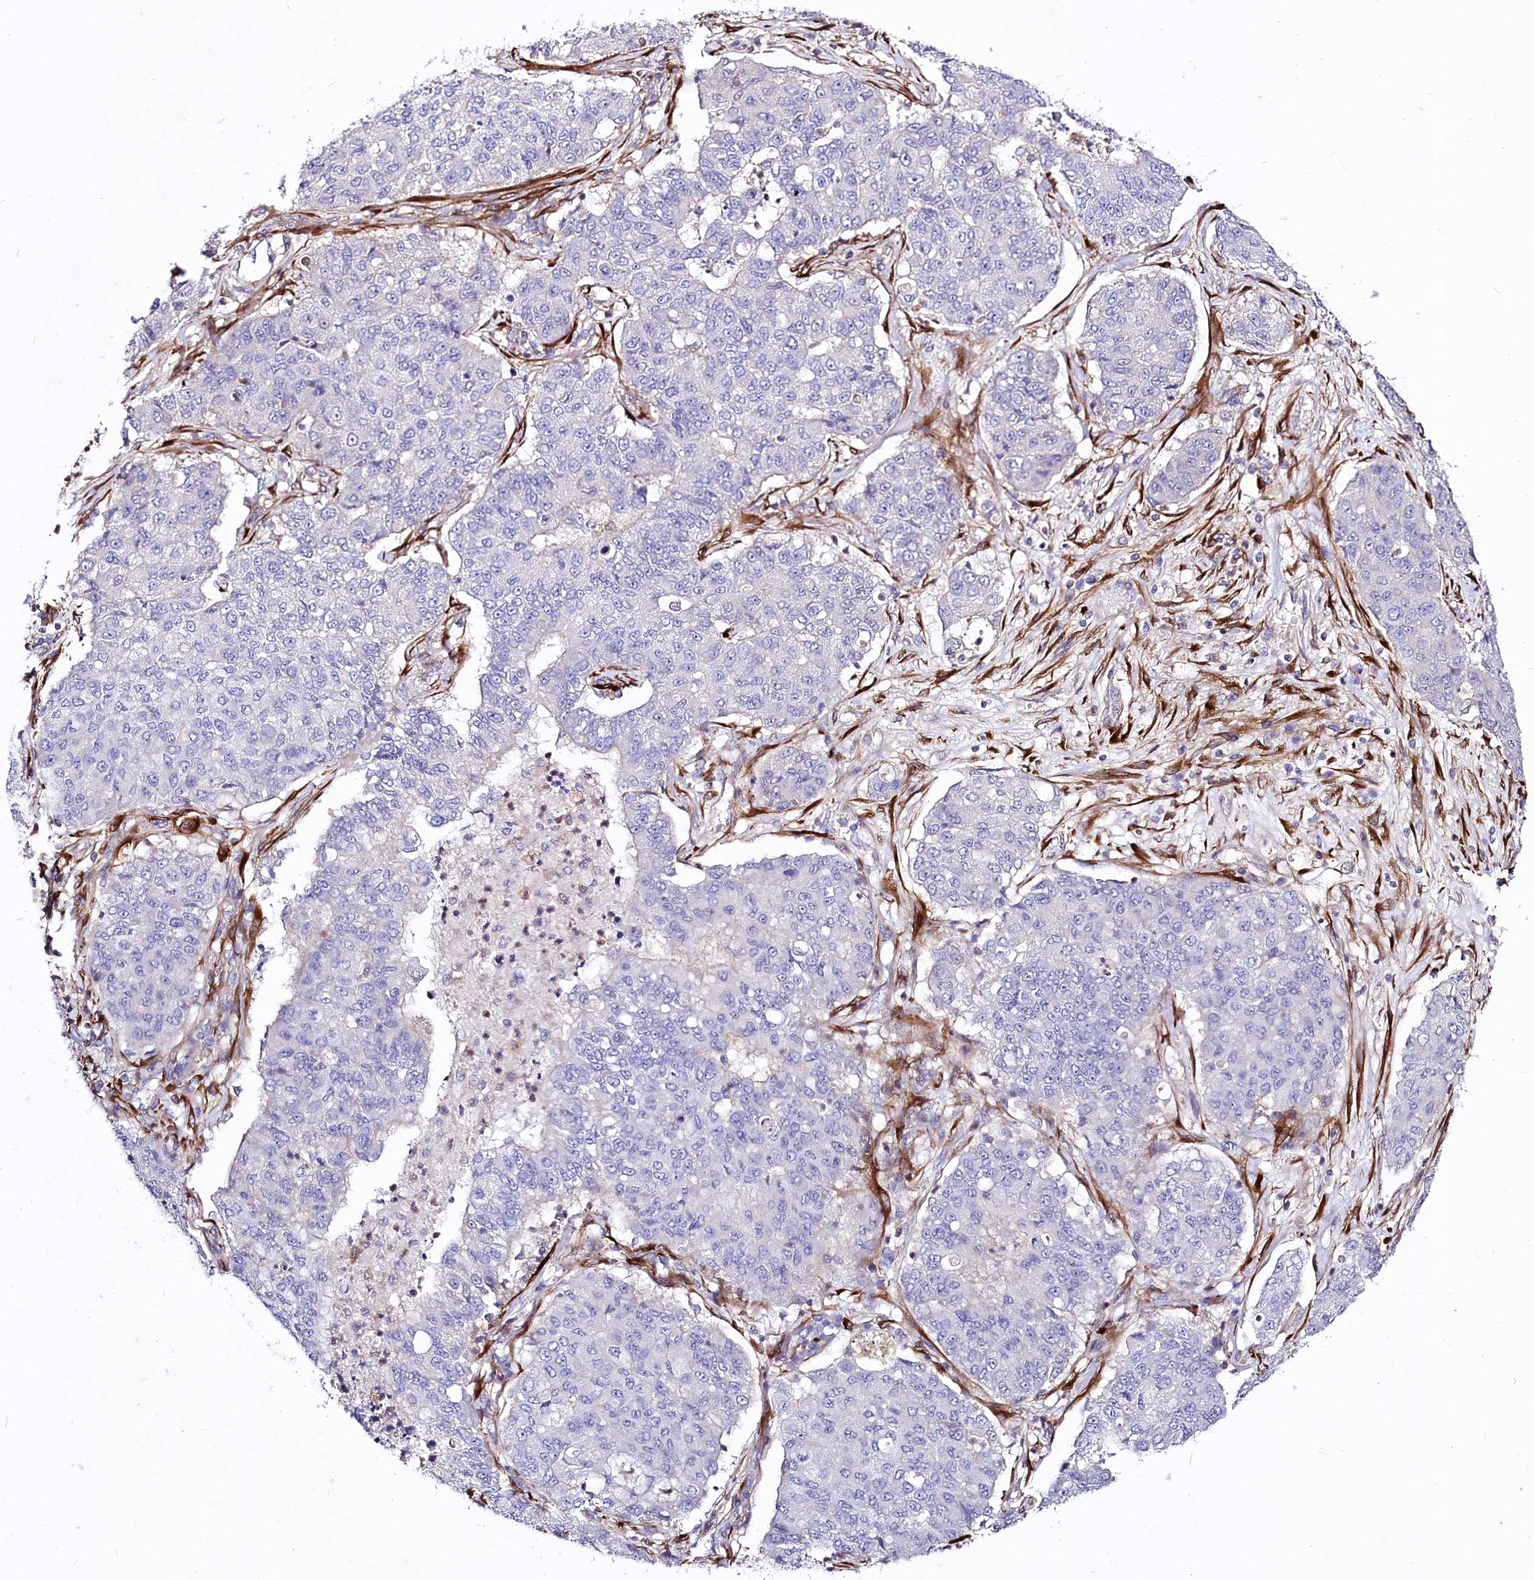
{"staining": {"intensity": "negative", "quantity": "none", "location": "none"}, "tissue": "lung cancer", "cell_type": "Tumor cells", "image_type": "cancer", "snomed": [{"axis": "morphology", "description": "Squamous cell carcinoma, NOS"}, {"axis": "topography", "description": "Lung"}], "caption": "Human lung squamous cell carcinoma stained for a protein using immunohistochemistry (IHC) exhibits no expression in tumor cells.", "gene": "FCHSD2", "patient": {"sex": "male", "age": 74}}